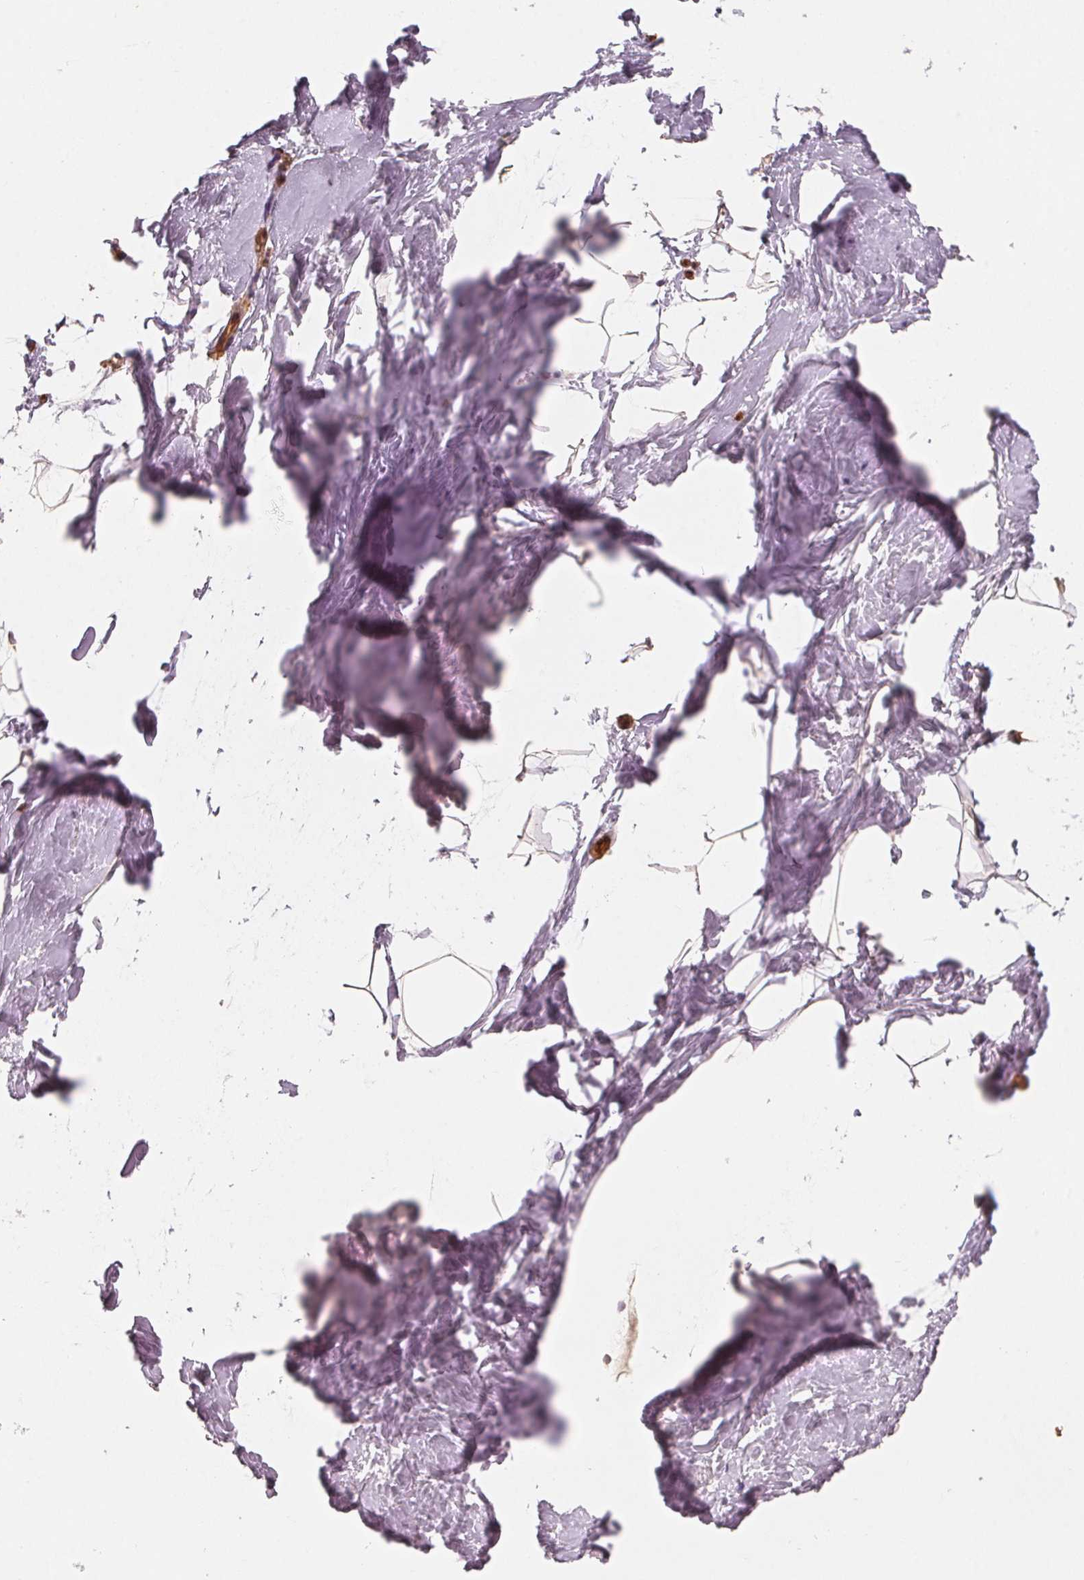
{"staining": {"intensity": "negative", "quantity": "none", "location": "none"}, "tissue": "breast", "cell_type": "Adipocytes", "image_type": "normal", "snomed": [{"axis": "morphology", "description": "Normal tissue, NOS"}, {"axis": "topography", "description": "Breast"}], "caption": "High power microscopy histopathology image of an immunohistochemistry photomicrograph of unremarkable breast, revealing no significant staining in adipocytes.", "gene": "CIB1", "patient": {"sex": "female", "age": 32}}